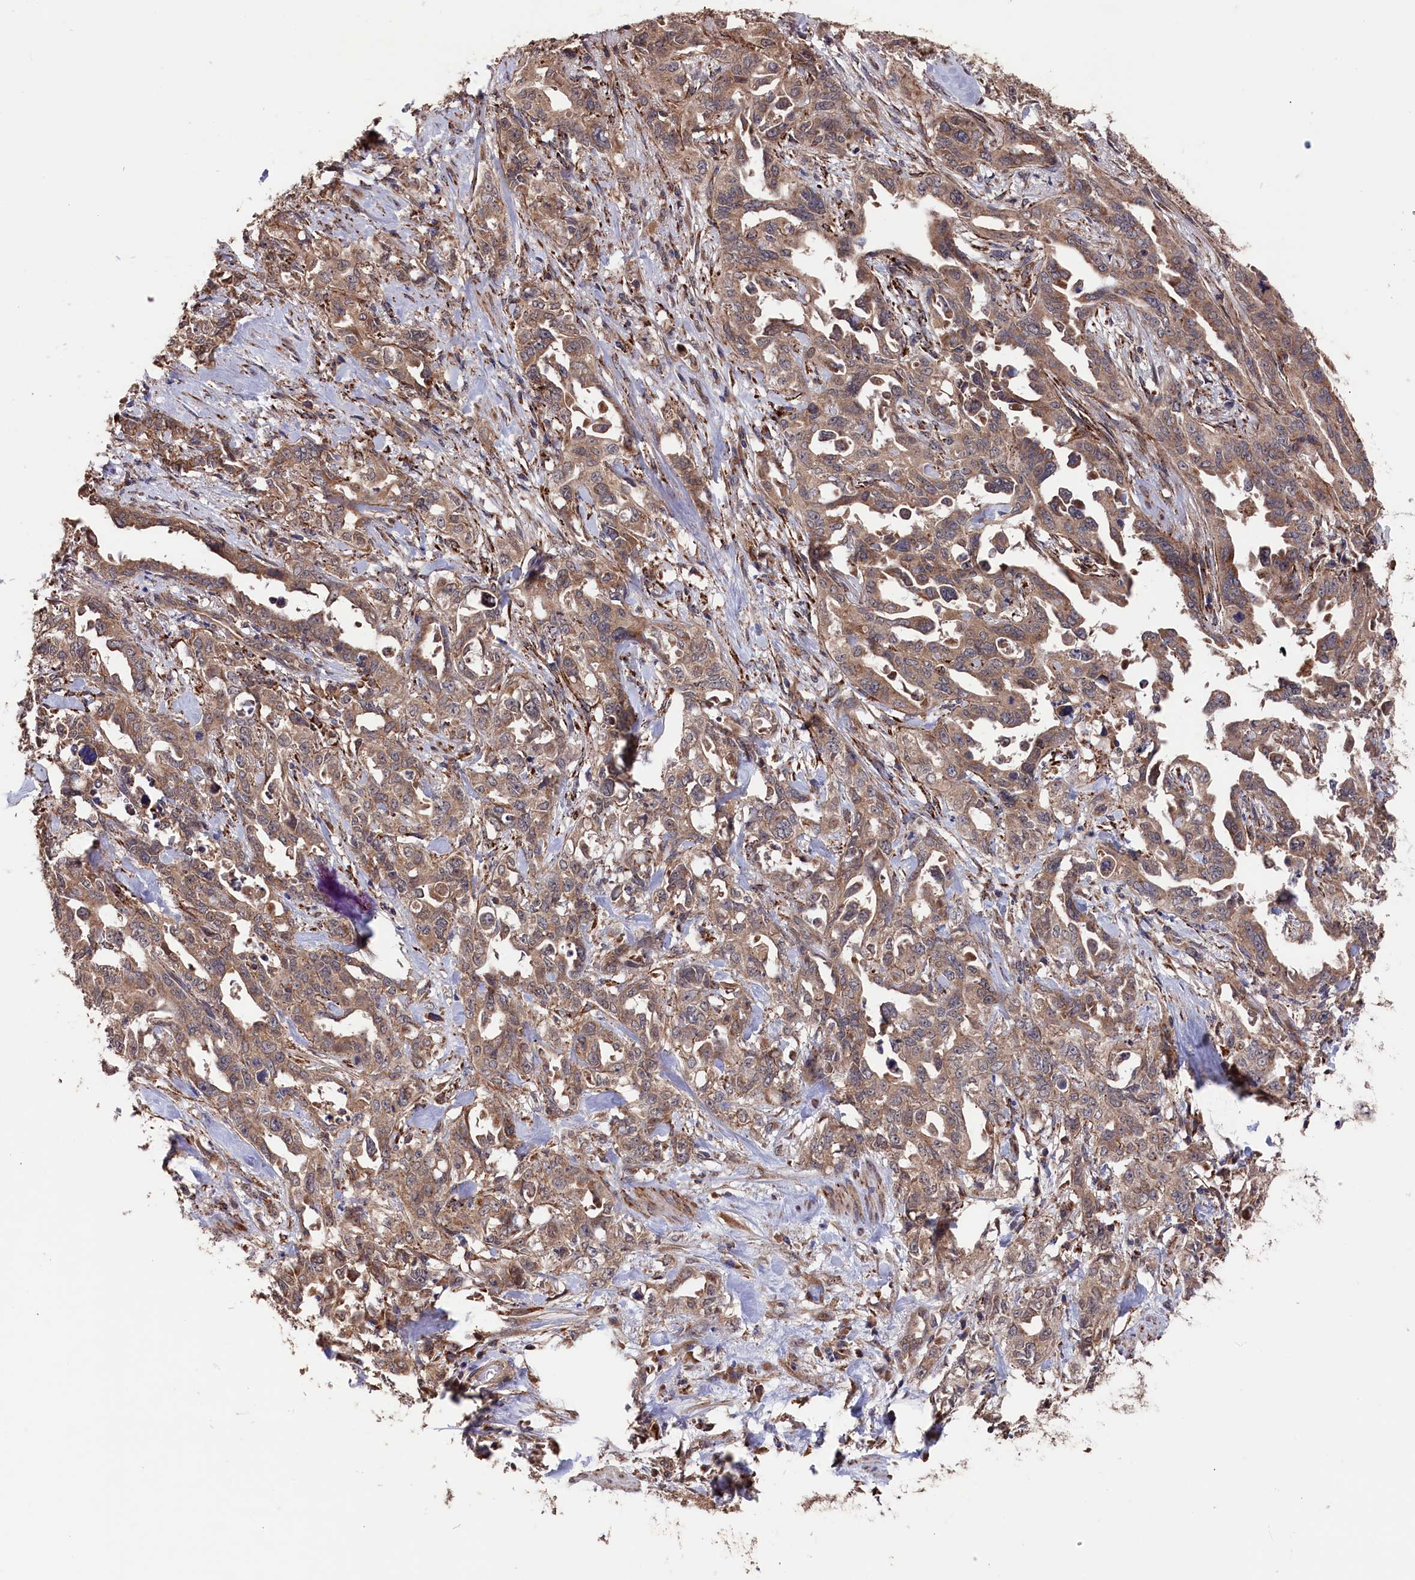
{"staining": {"intensity": "moderate", "quantity": ">75%", "location": "cytoplasmic/membranous"}, "tissue": "endometrial cancer", "cell_type": "Tumor cells", "image_type": "cancer", "snomed": [{"axis": "morphology", "description": "Adenocarcinoma, NOS"}, {"axis": "topography", "description": "Endometrium"}], "caption": "An image of human adenocarcinoma (endometrial) stained for a protein exhibits moderate cytoplasmic/membranous brown staining in tumor cells. The staining is performed using DAB (3,3'-diaminobenzidine) brown chromogen to label protein expression. The nuclei are counter-stained blue using hematoxylin.", "gene": "SLC12A4", "patient": {"sex": "female", "age": 65}}